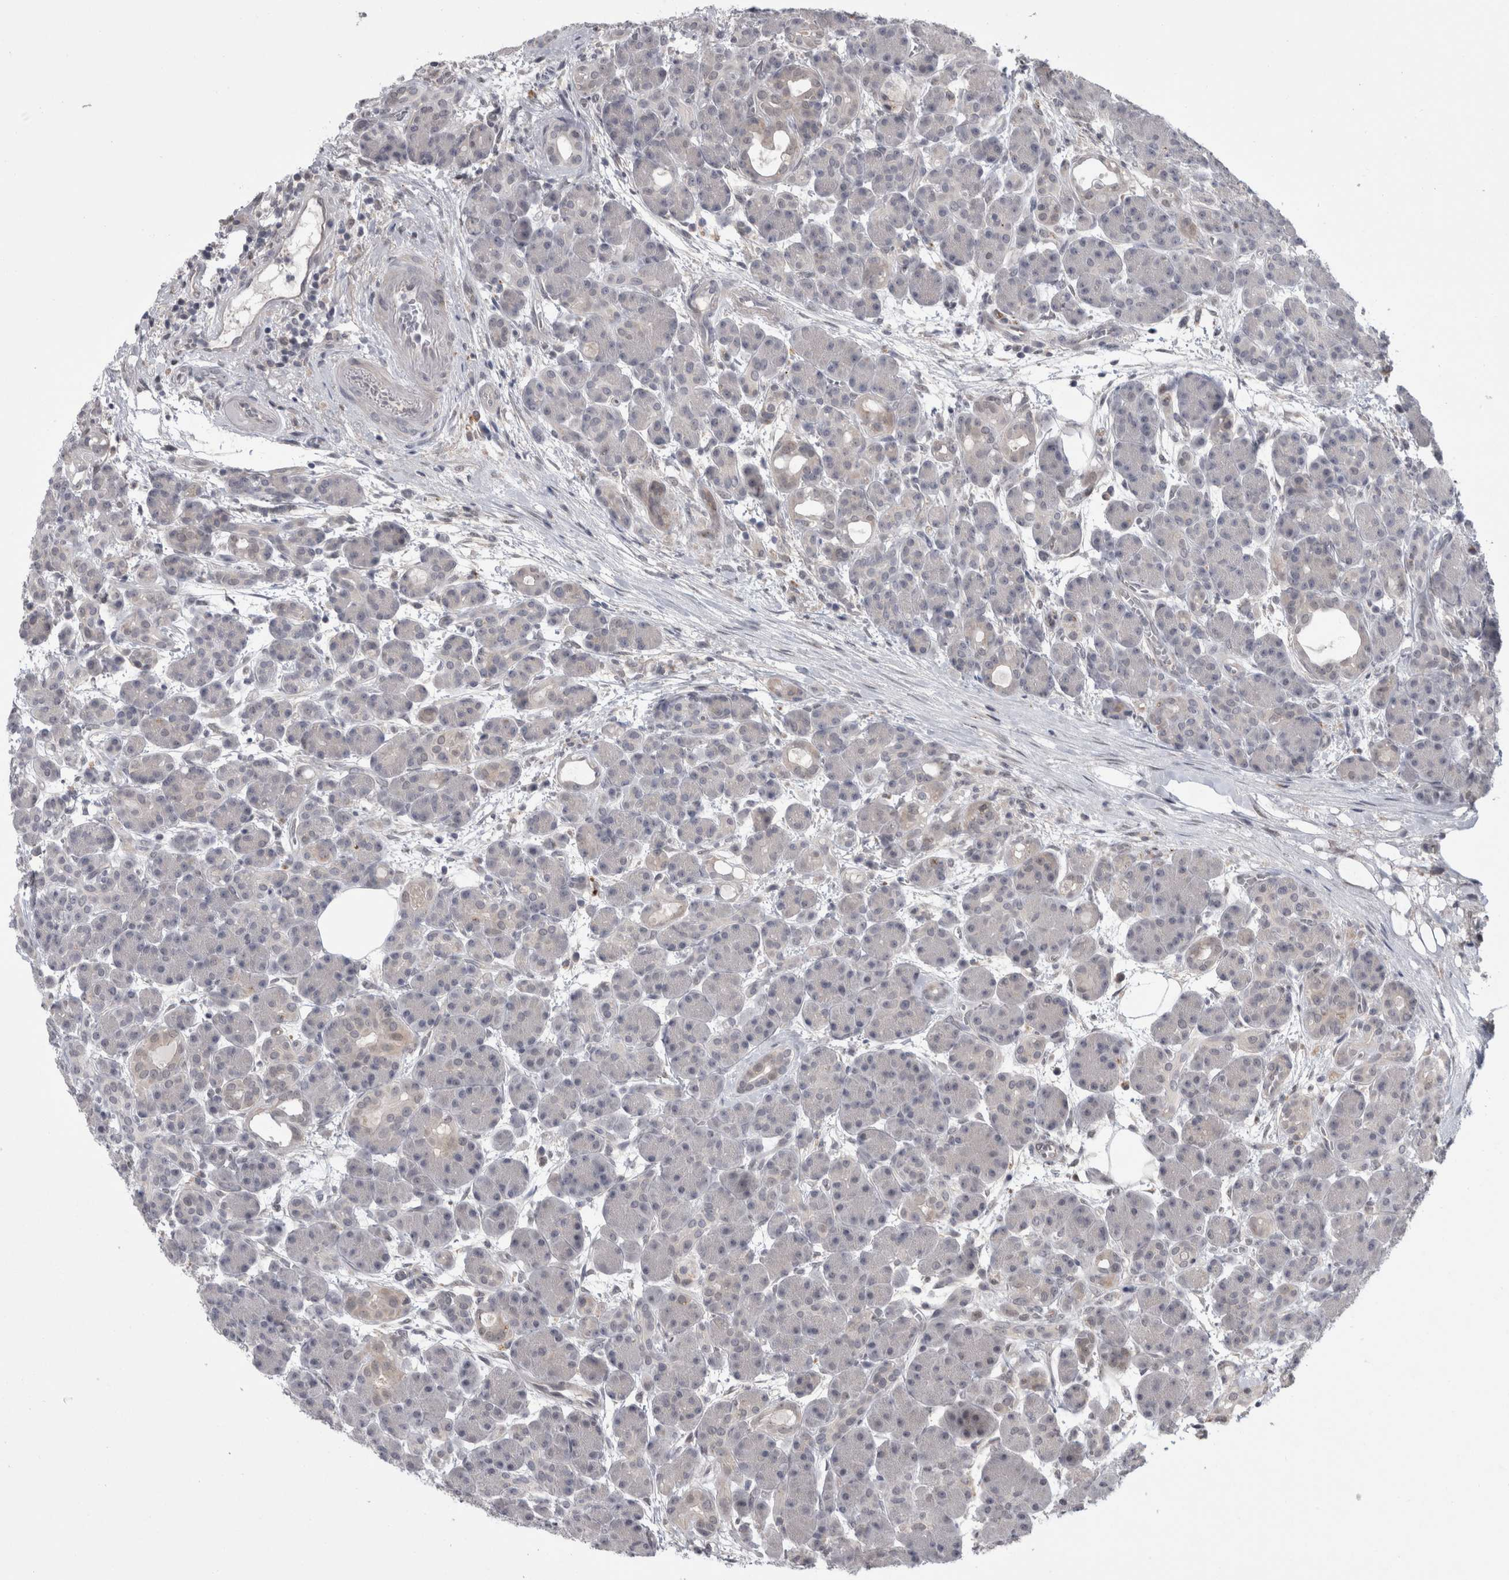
{"staining": {"intensity": "negative", "quantity": "none", "location": "none"}, "tissue": "pancreas", "cell_type": "Exocrine glandular cells", "image_type": "normal", "snomed": [{"axis": "morphology", "description": "Normal tissue, NOS"}, {"axis": "topography", "description": "Pancreas"}], "caption": "Immunohistochemistry (IHC) photomicrograph of normal pancreas stained for a protein (brown), which shows no positivity in exocrine glandular cells.", "gene": "MTBP", "patient": {"sex": "male", "age": 63}}